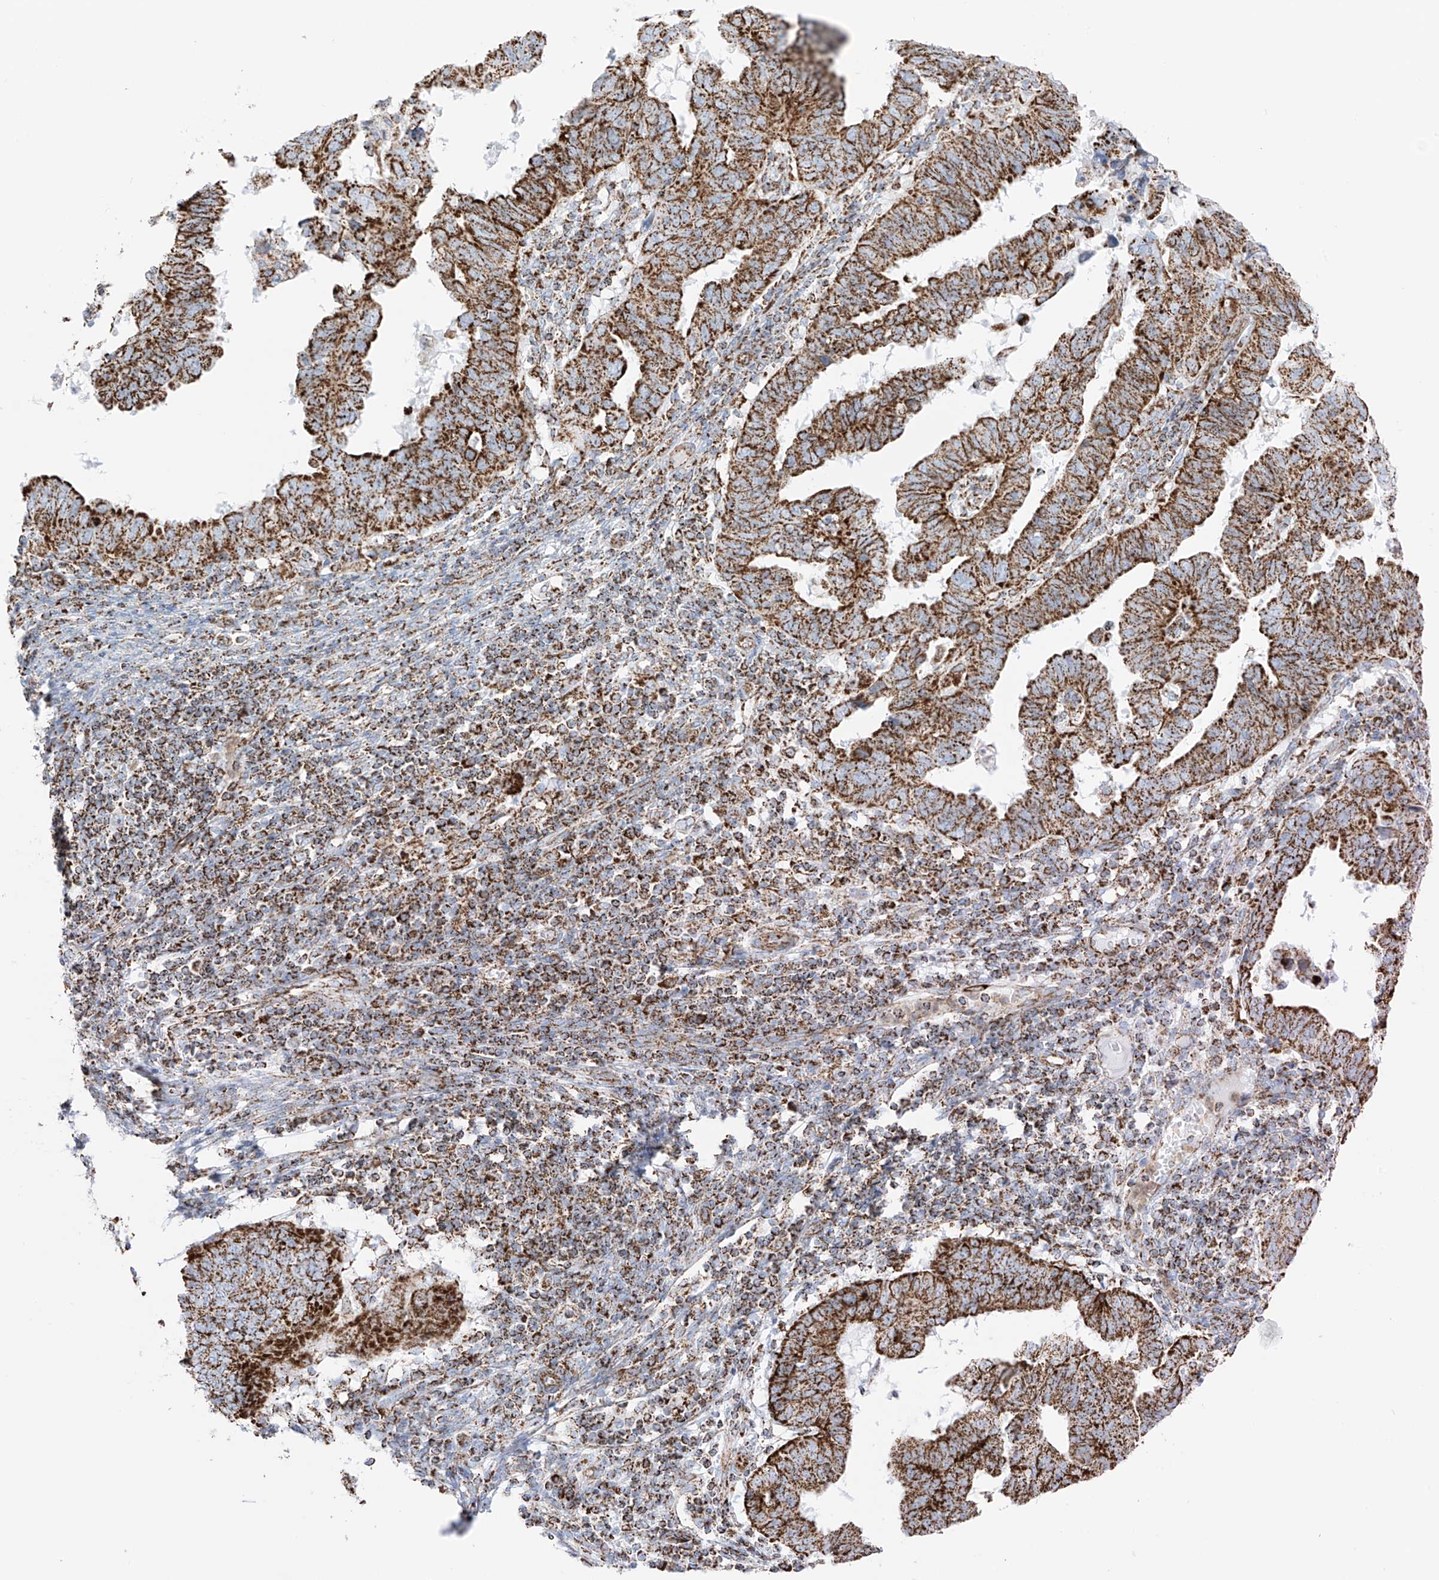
{"staining": {"intensity": "strong", "quantity": ">75%", "location": "cytoplasmic/membranous"}, "tissue": "endometrial cancer", "cell_type": "Tumor cells", "image_type": "cancer", "snomed": [{"axis": "morphology", "description": "Adenocarcinoma, NOS"}, {"axis": "topography", "description": "Uterus"}], "caption": "Protein expression analysis of adenocarcinoma (endometrial) demonstrates strong cytoplasmic/membranous staining in approximately >75% of tumor cells.", "gene": "XKR3", "patient": {"sex": "female", "age": 77}}